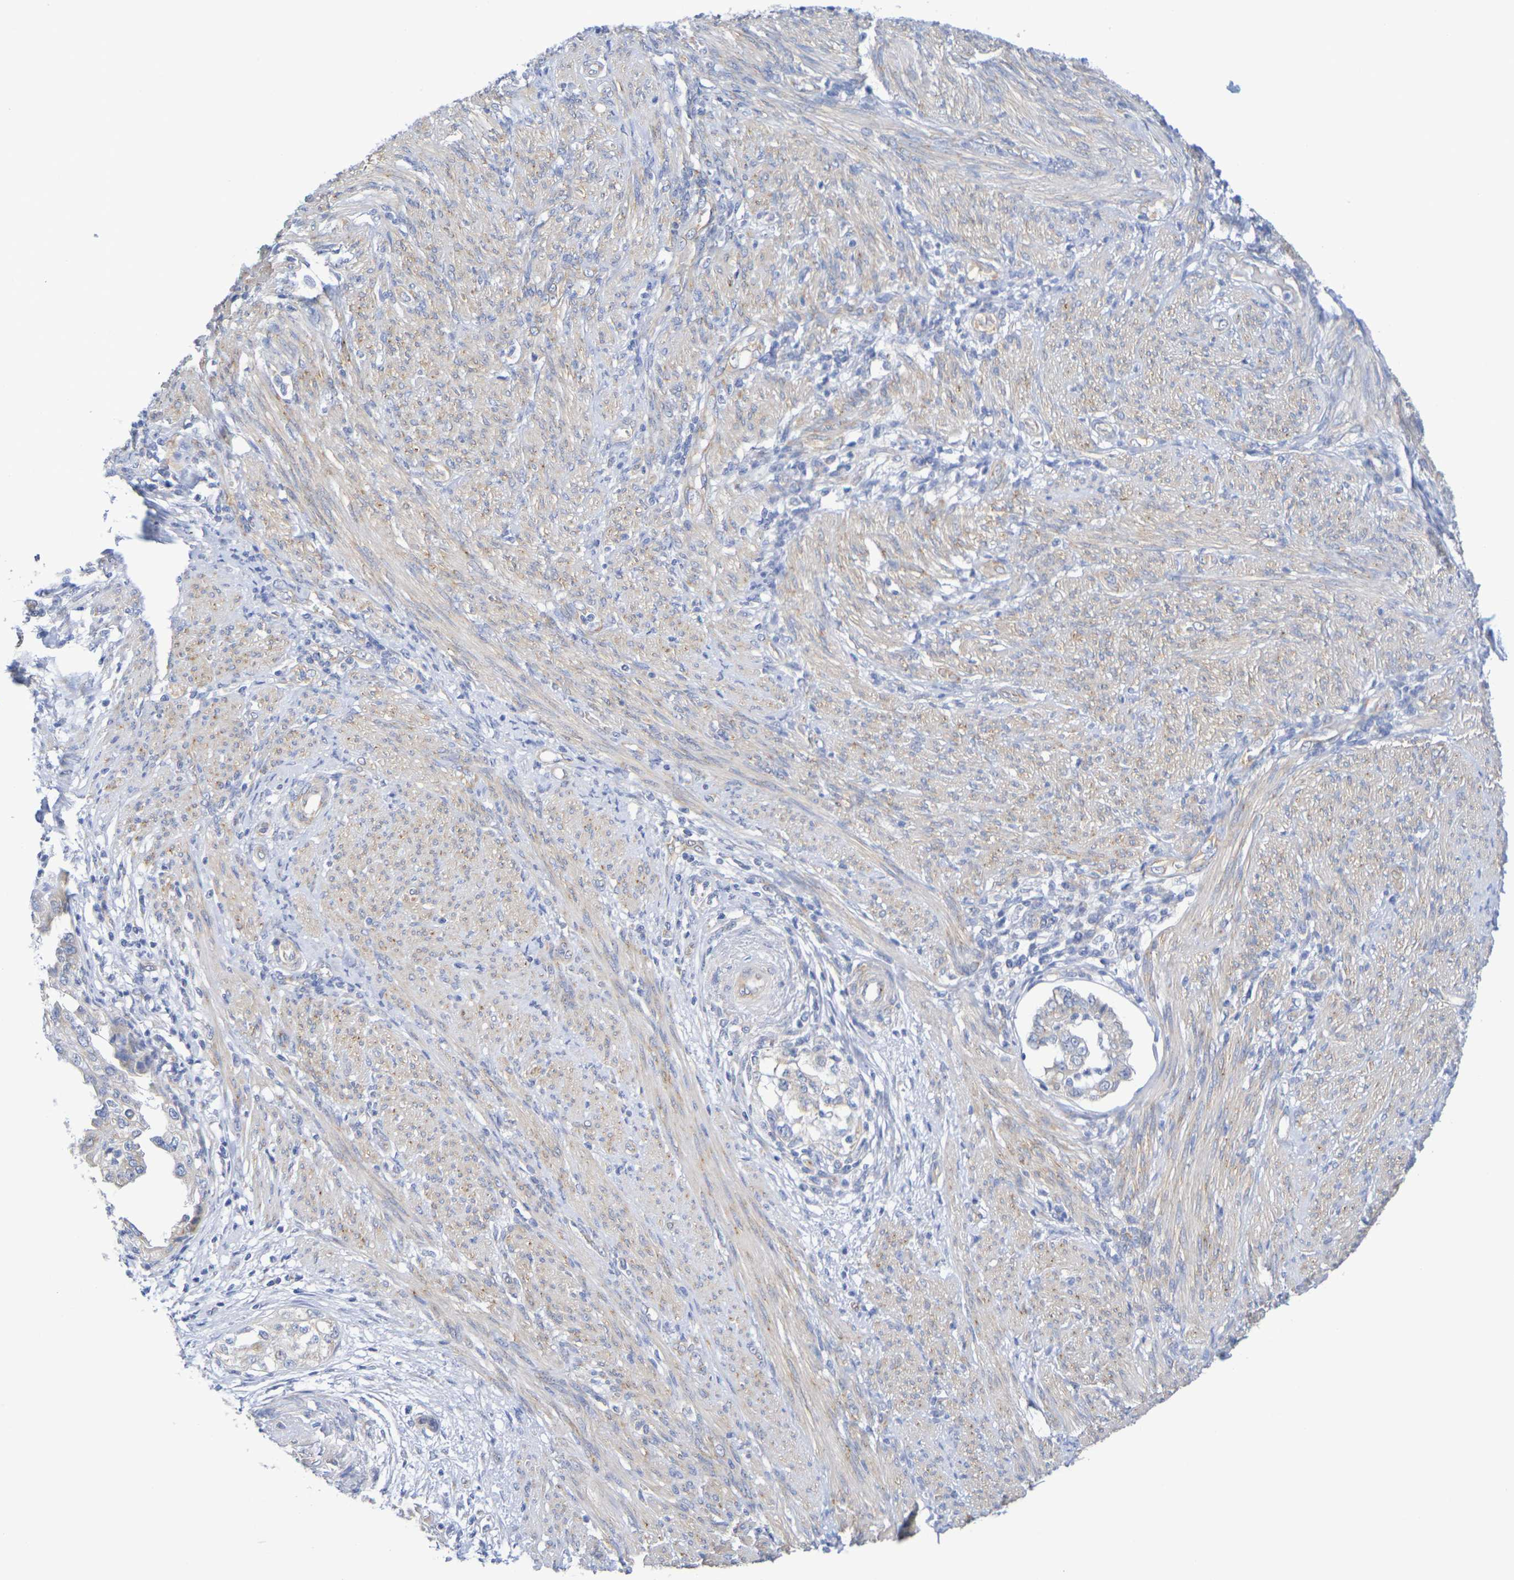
{"staining": {"intensity": "weak", "quantity": "25%-75%", "location": "cytoplasmic/membranous"}, "tissue": "endometrial cancer", "cell_type": "Tumor cells", "image_type": "cancer", "snomed": [{"axis": "morphology", "description": "Adenocarcinoma, NOS"}, {"axis": "topography", "description": "Endometrium"}], "caption": "A micrograph of adenocarcinoma (endometrial) stained for a protein reveals weak cytoplasmic/membranous brown staining in tumor cells.", "gene": "TMCC3", "patient": {"sex": "female", "age": 85}}